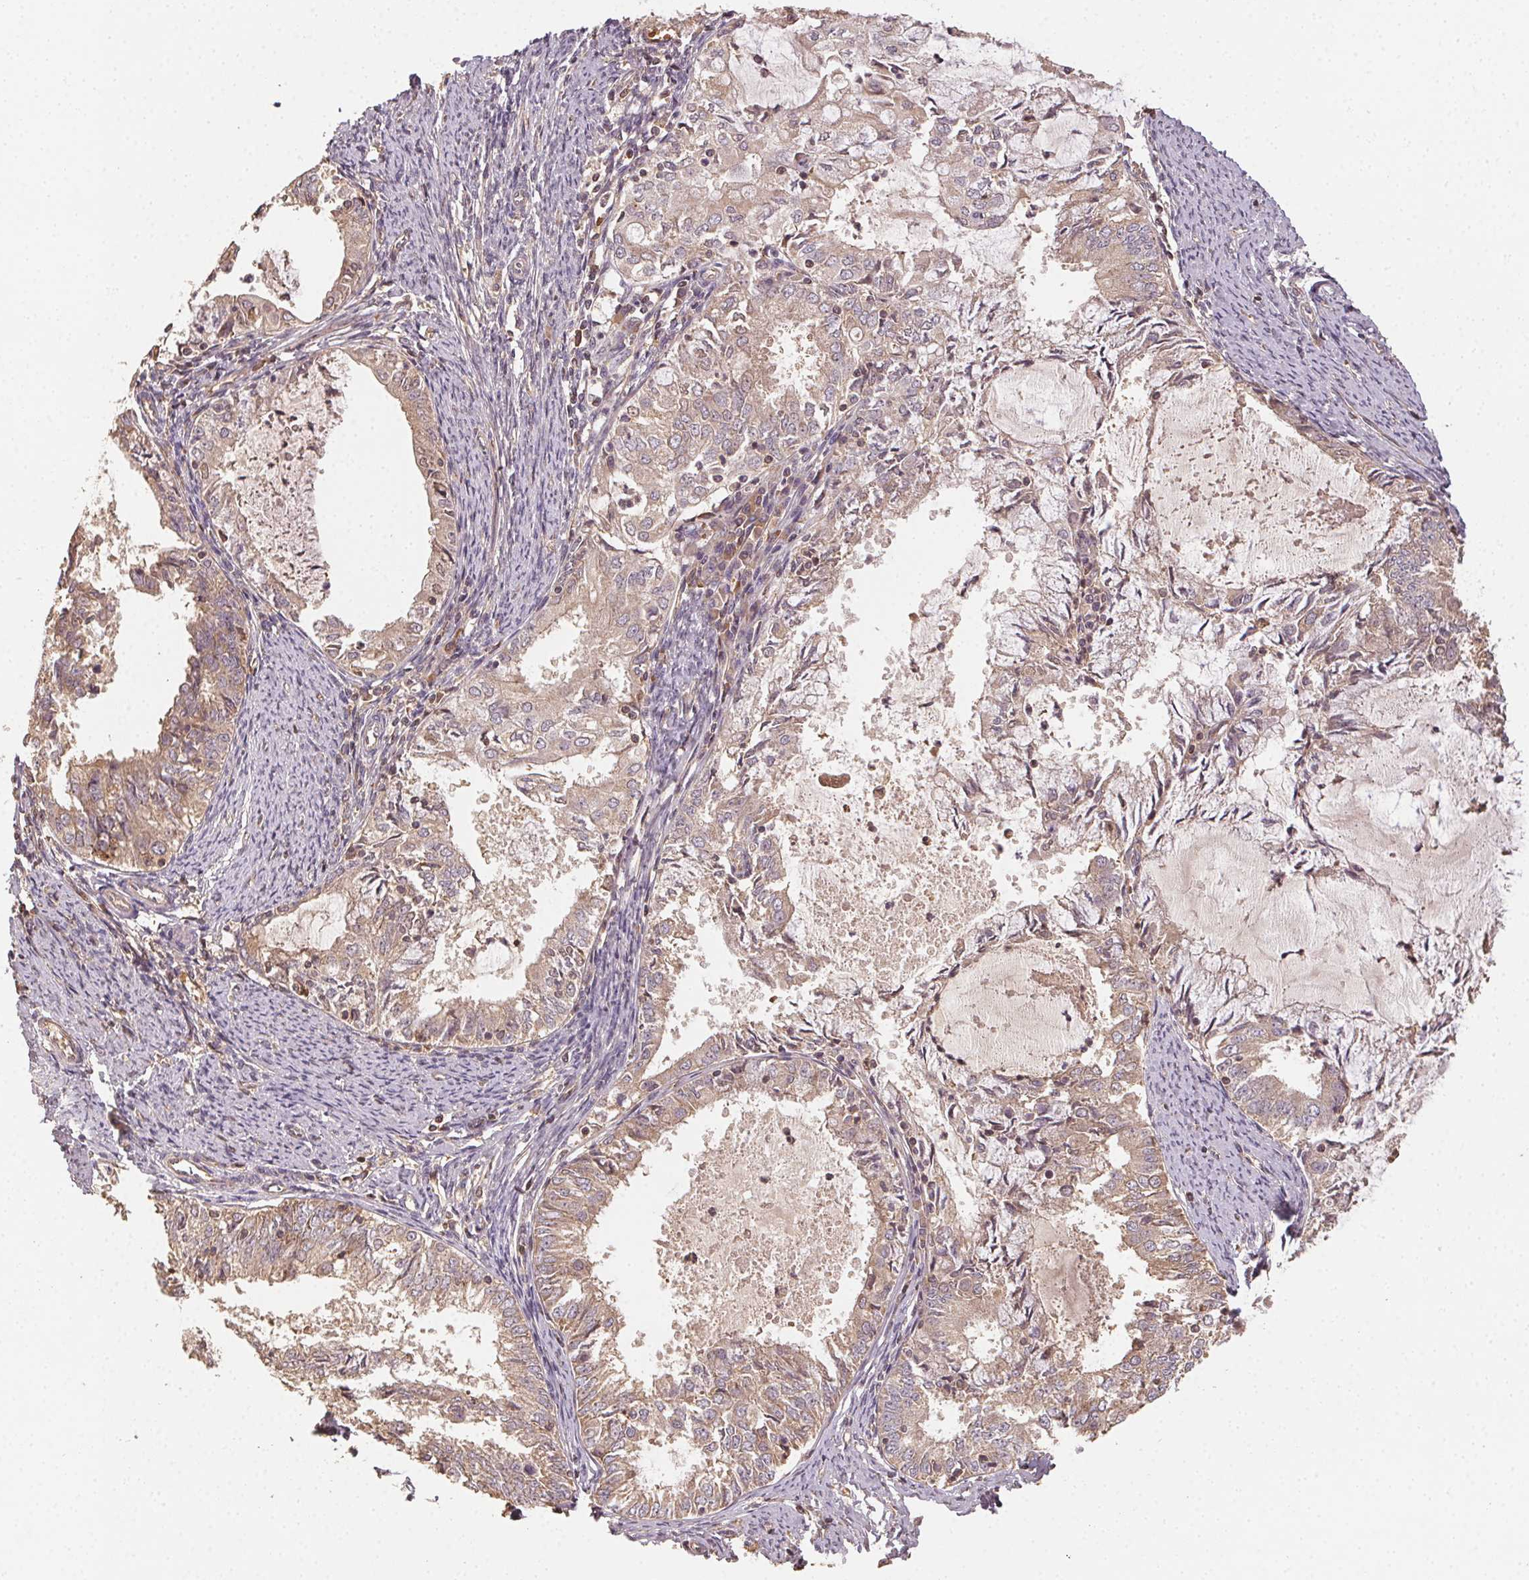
{"staining": {"intensity": "weak", "quantity": ">75%", "location": "cytoplasmic/membranous"}, "tissue": "endometrial cancer", "cell_type": "Tumor cells", "image_type": "cancer", "snomed": [{"axis": "morphology", "description": "Adenocarcinoma, NOS"}, {"axis": "topography", "description": "Endometrium"}], "caption": "Immunohistochemistry photomicrograph of neoplastic tissue: human adenocarcinoma (endometrial) stained using immunohistochemistry (IHC) shows low levels of weak protein expression localized specifically in the cytoplasmic/membranous of tumor cells, appearing as a cytoplasmic/membranous brown color.", "gene": "RALA", "patient": {"sex": "female", "age": 57}}